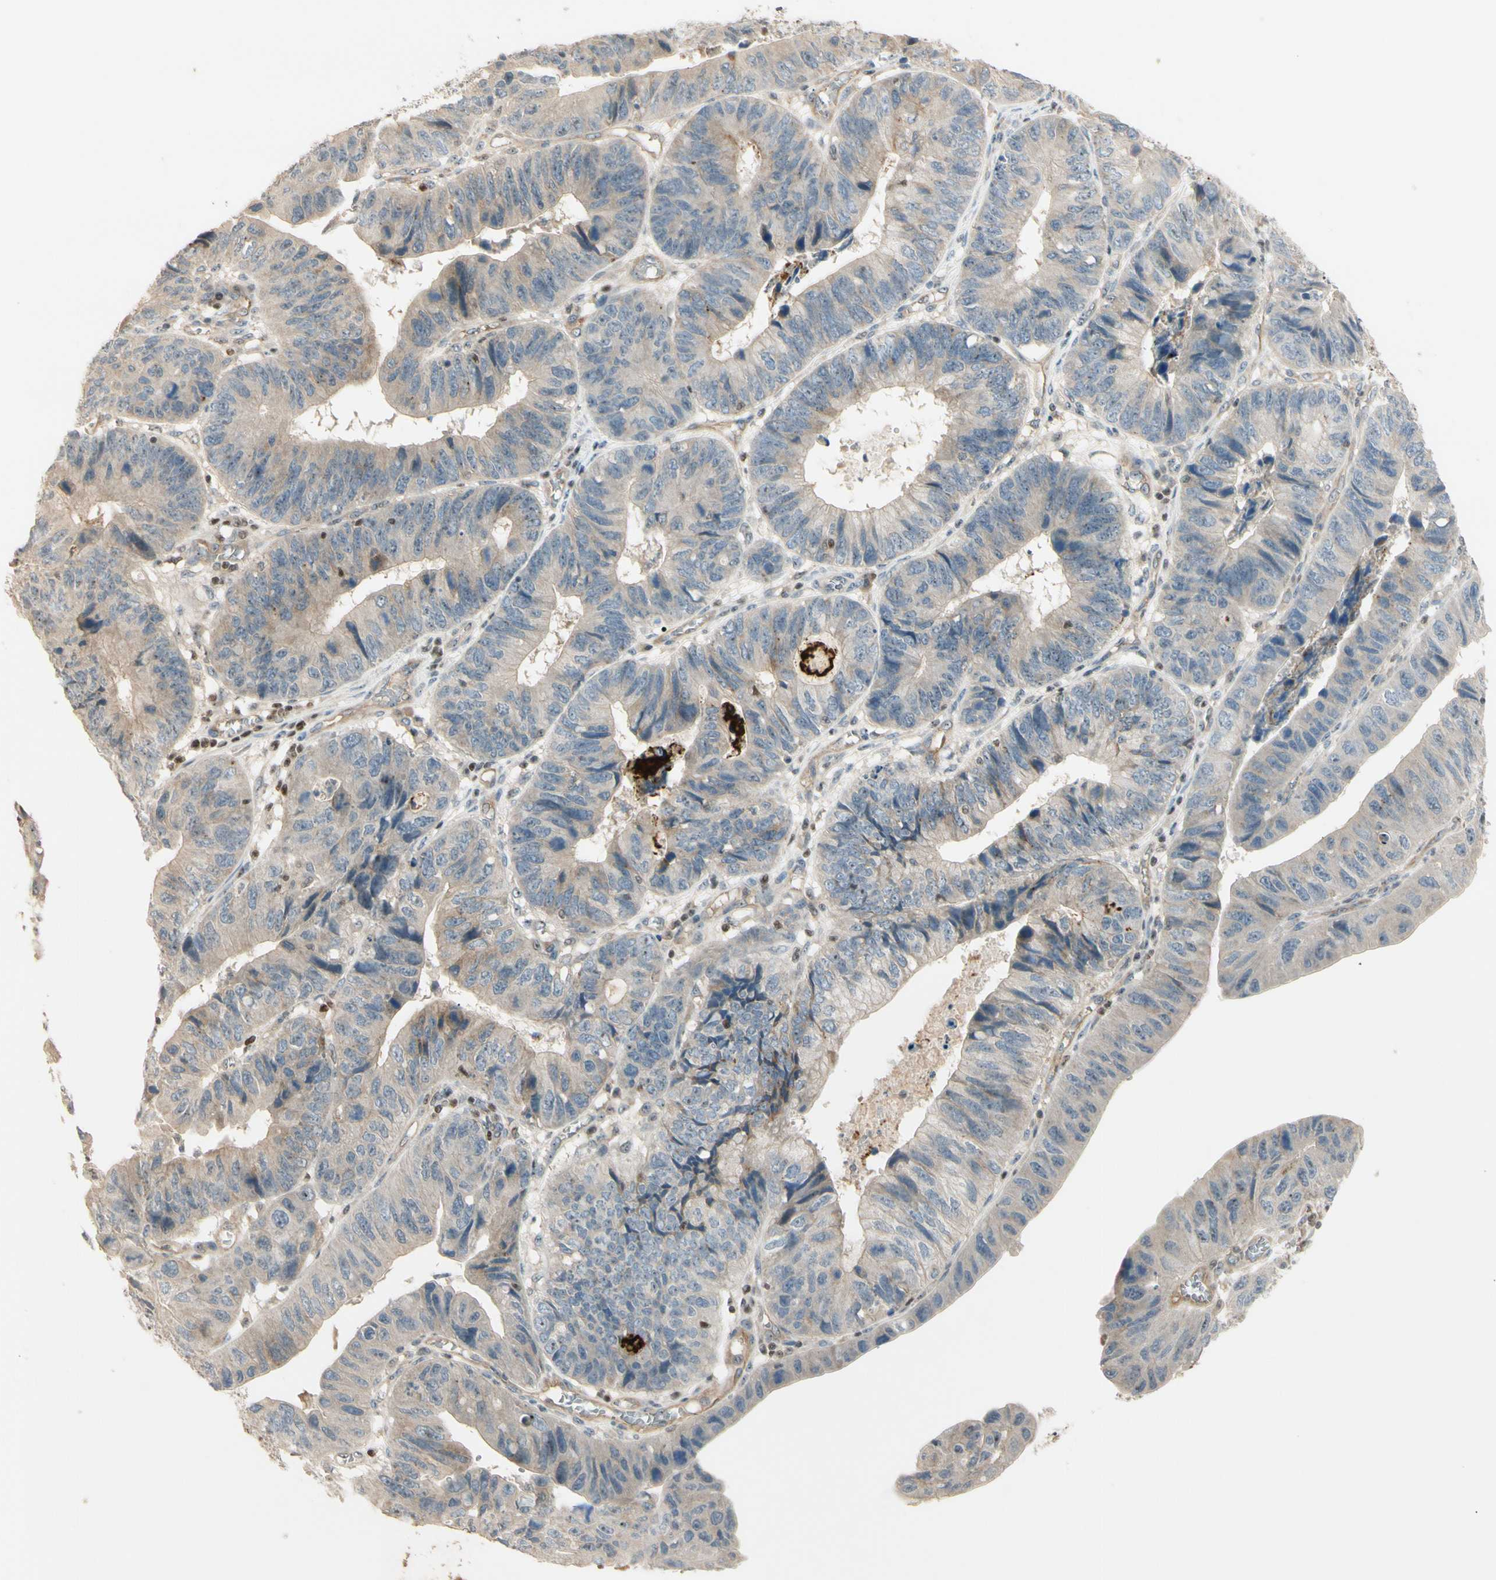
{"staining": {"intensity": "weak", "quantity": ">75%", "location": "cytoplasmic/membranous"}, "tissue": "stomach cancer", "cell_type": "Tumor cells", "image_type": "cancer", "snomed": [{"axis": "morphology", "description": "Adenocarcinoma, NOS"}, {"axis": "topography", "description": "Stomach"}], "caption": "Weak cytoplasmic/membranous expression is appreciated in approximately >75% of tumor cells in stomach adenocarcinoma.", "gene": "NFYA", "patient": {"sex": "male", "age": 59}}